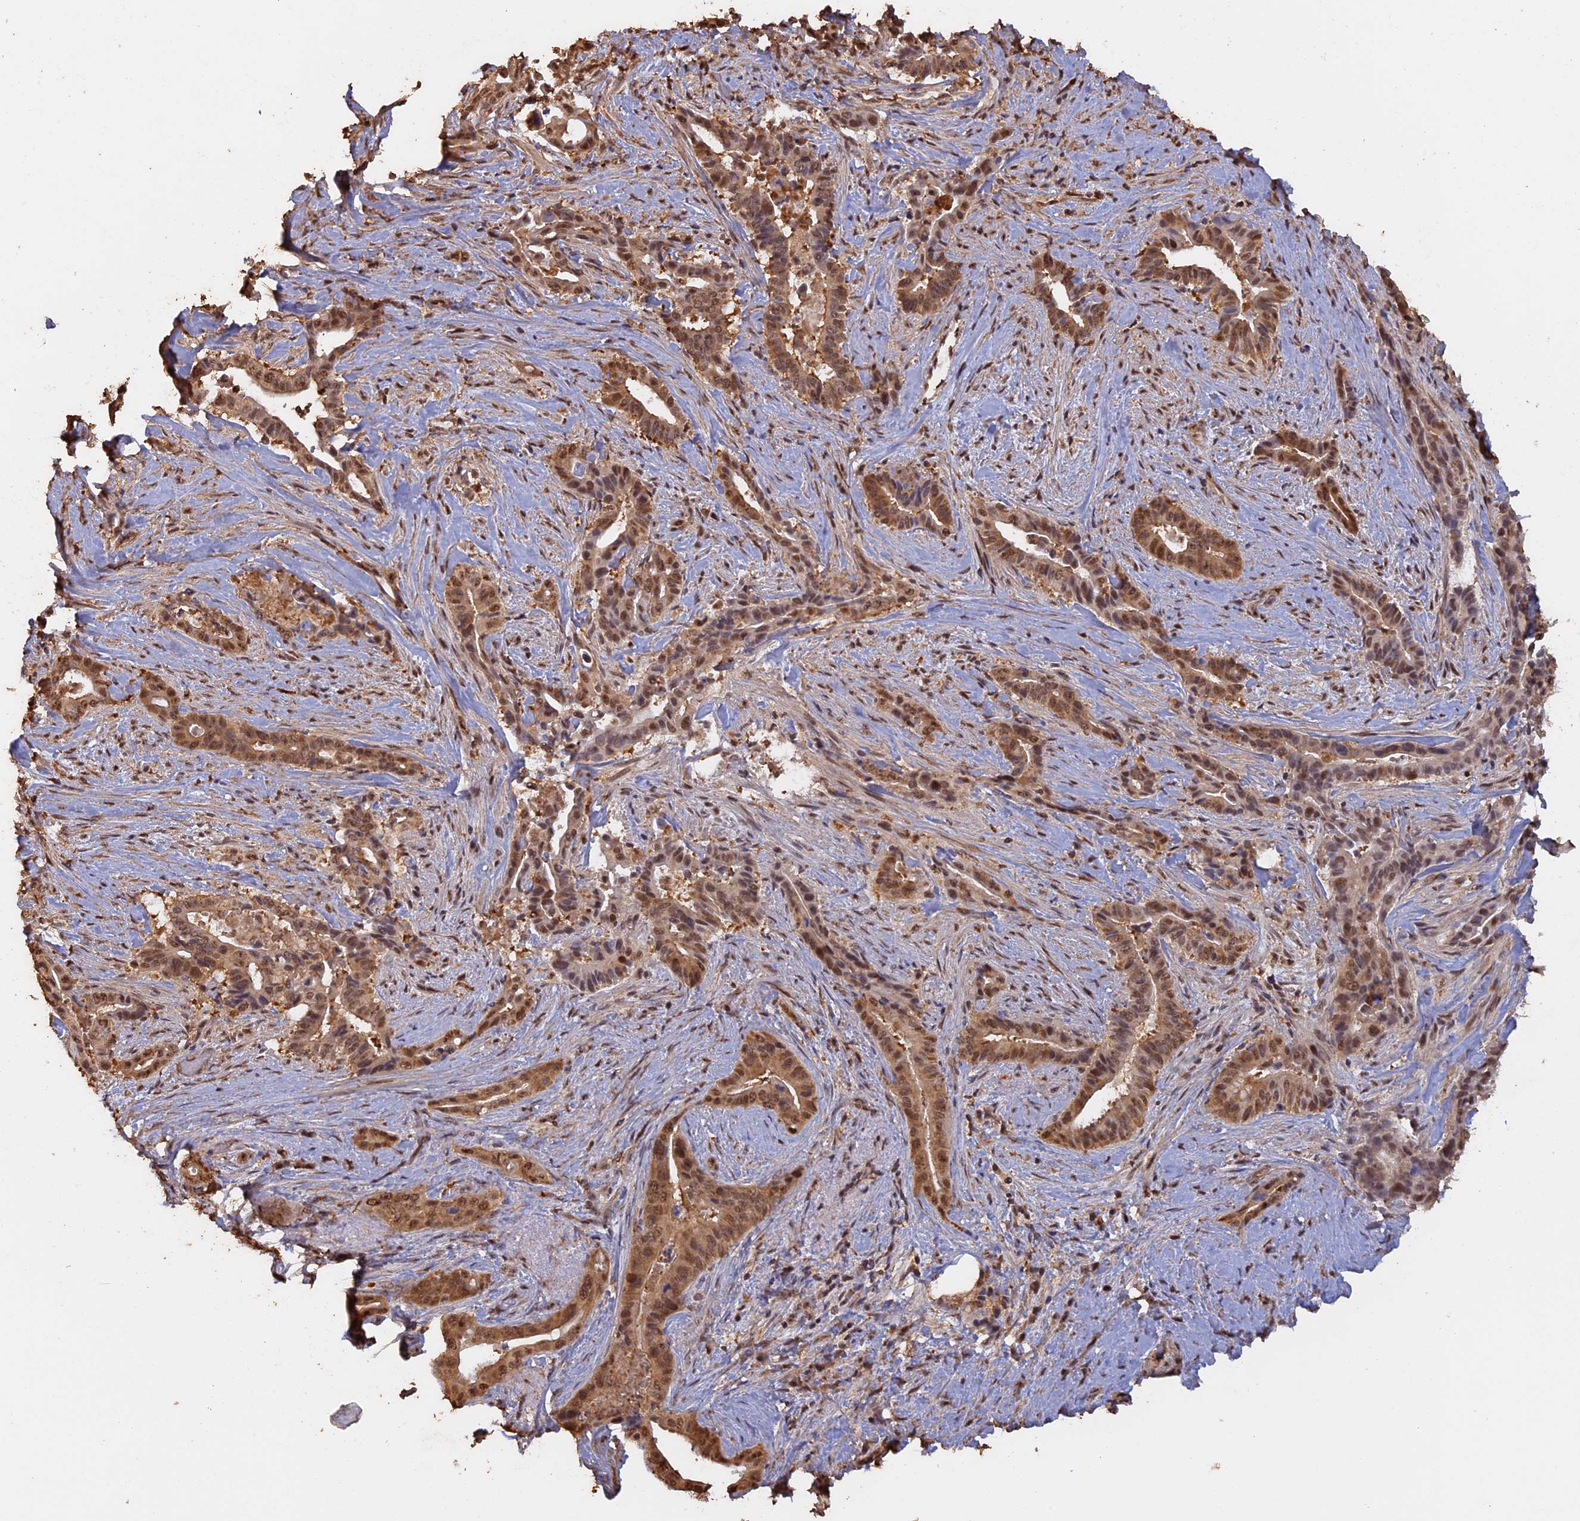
{"staining": {"intensity": "moderate", "quantity": ">75%", "location": "cytoplasmic/membranous,nuclear"}, "tissue": "pancreatic cancer", "cell_type": "Tumor cells", "image_type": "cancer", "snomed": [{"axis": "morphology", "description": "Adenocarcinoma, NOS"}, {"axis": "topography", "description": "Pancreas"}], "caption": "The immunohistochemical stain highlights moderate cytoplasmic/membranous and nuclear positivity in tumor cells of pancreatic cancer (adenocarcinoma) tissue.", "gene": "PSMC6", "patient": {"sex": "female", "age": 77}}